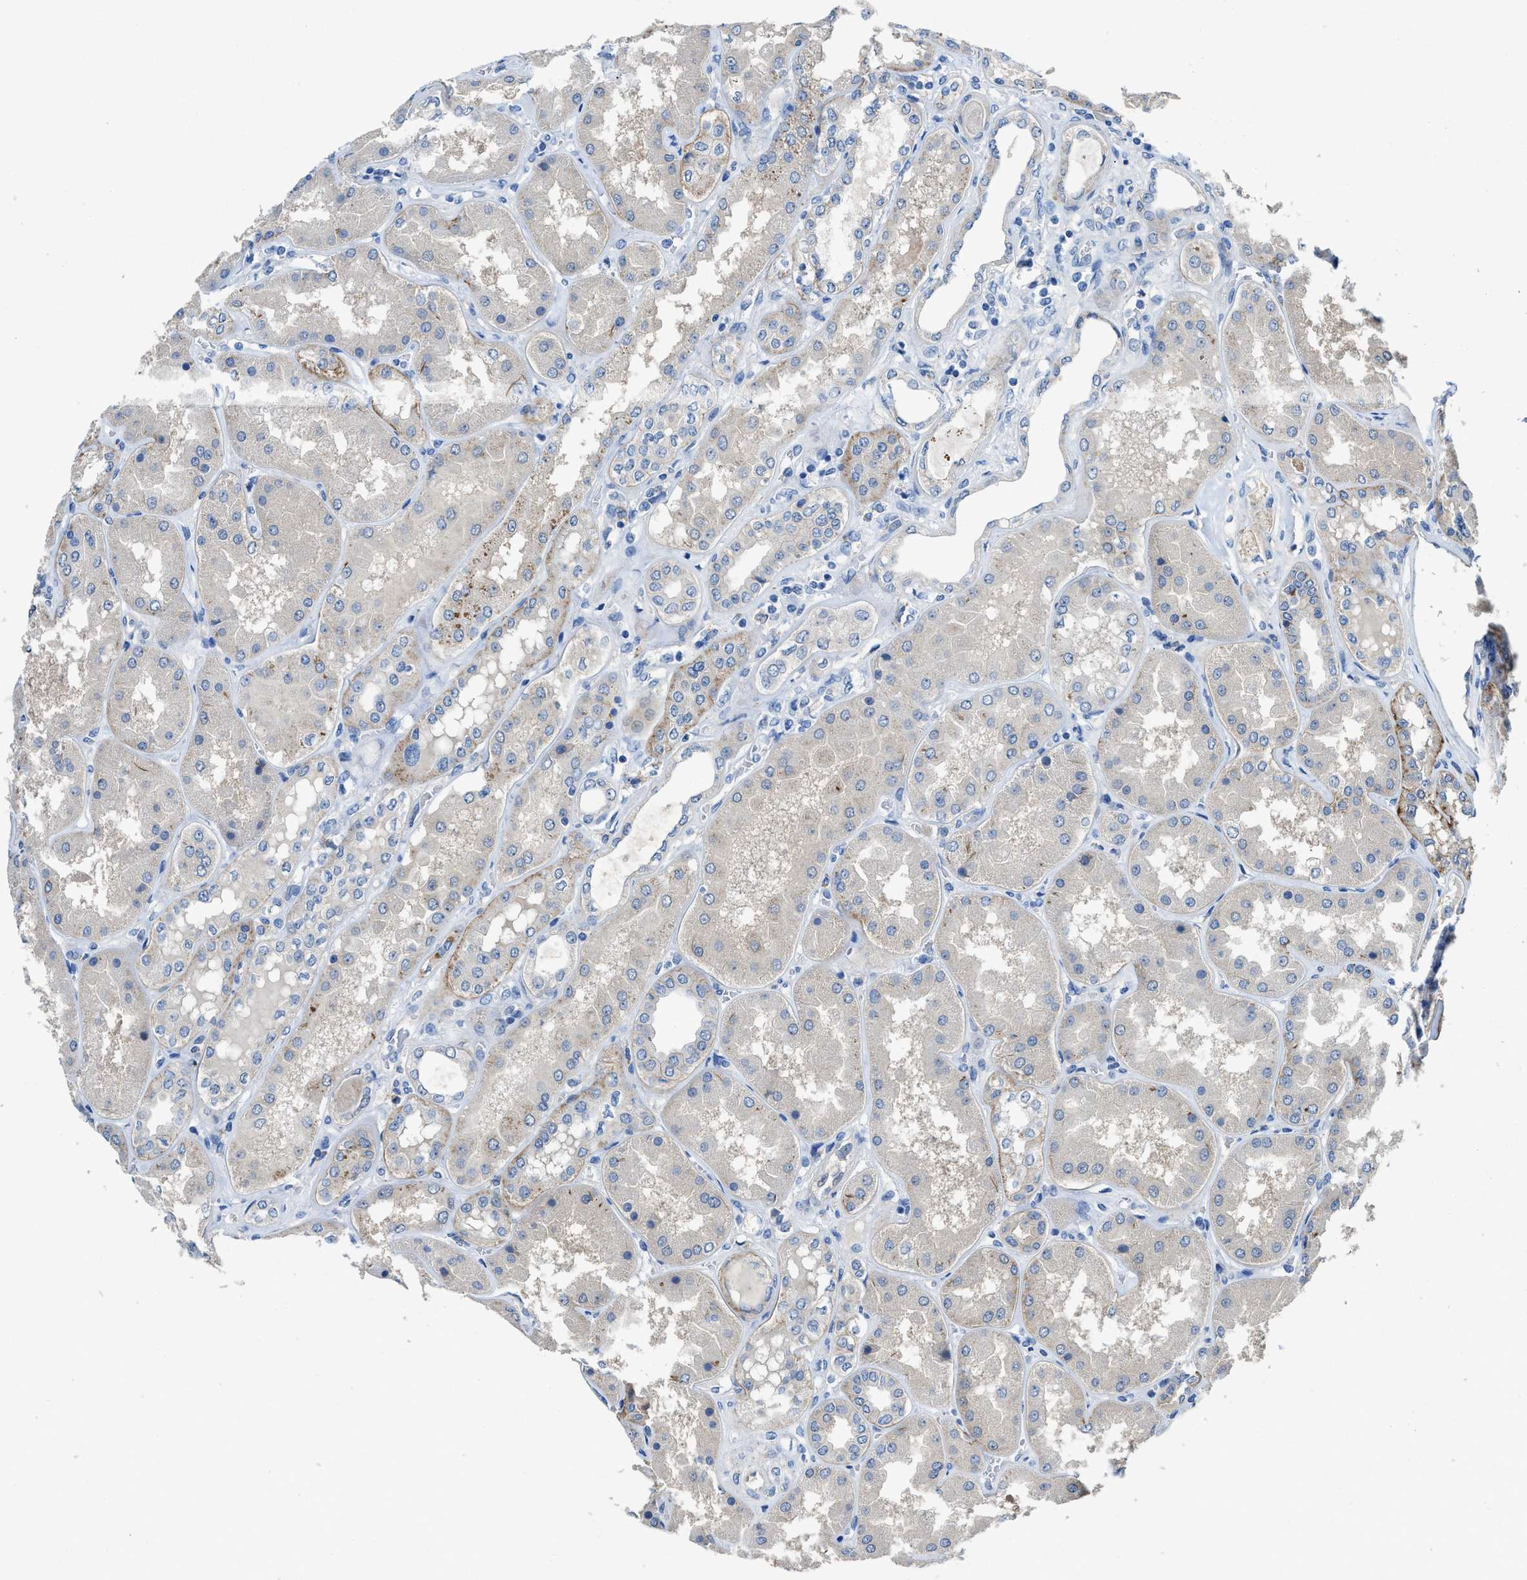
{"staining": {"intensity": "negative", "quantity": "none", "location": "none"}, "tissue": "kidney", "cell_type": "Cells in glomeruli", "image_type": "normal", "snomed": [{"axis": "morphology", "description": "Normal tissue, NOS"}, {"axis": "topography", "description": "Kidney"}], "caption": "Protein analysis of benign kidney shows no significant staining in cells in glomeruli.", "gene": "PTGFRN", "patient": {"sex": "female", "age": 56}}